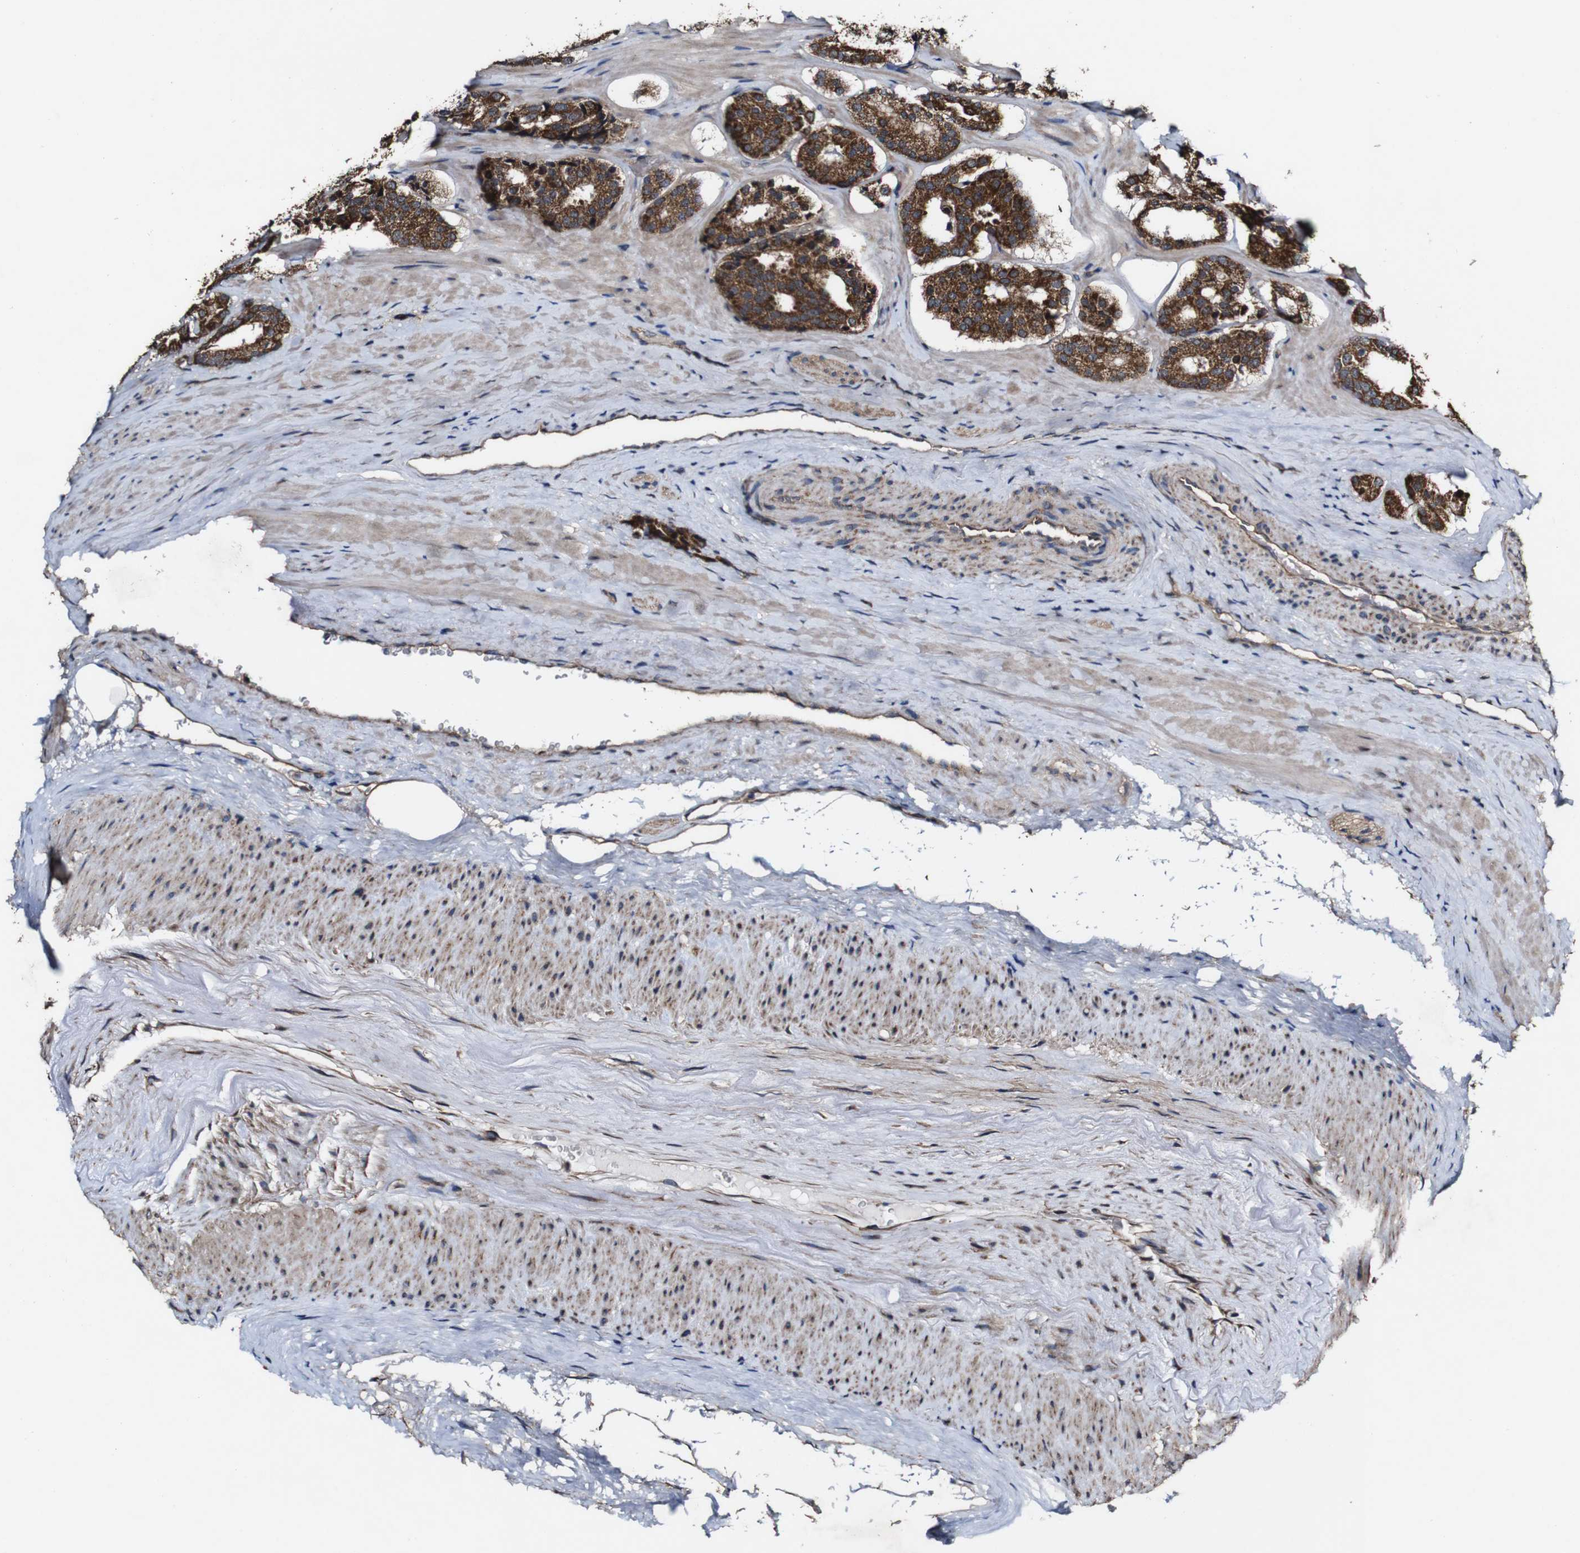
{"staining": {"intensity": "strong", "quantity": ">75%", "location": "cytoplasmic/membranous"}, "tissue": "prostate cancer", "cell_type": "Tumor cells", "image_type": "cancer", "snomed": [{"axis": "morphology", "description": "Adenocarcinoma, High grade"}, {"axis": "topography", "description": "Prostate"}], "caption": "DAB immunohistochemical staining of human prostate cancer demonstrates strong cytoplasmic/membranous protein staining in about >75% of tumor cells.", "gene": "BTN3A3", "patient": {"sex": "male", "age": 60}}